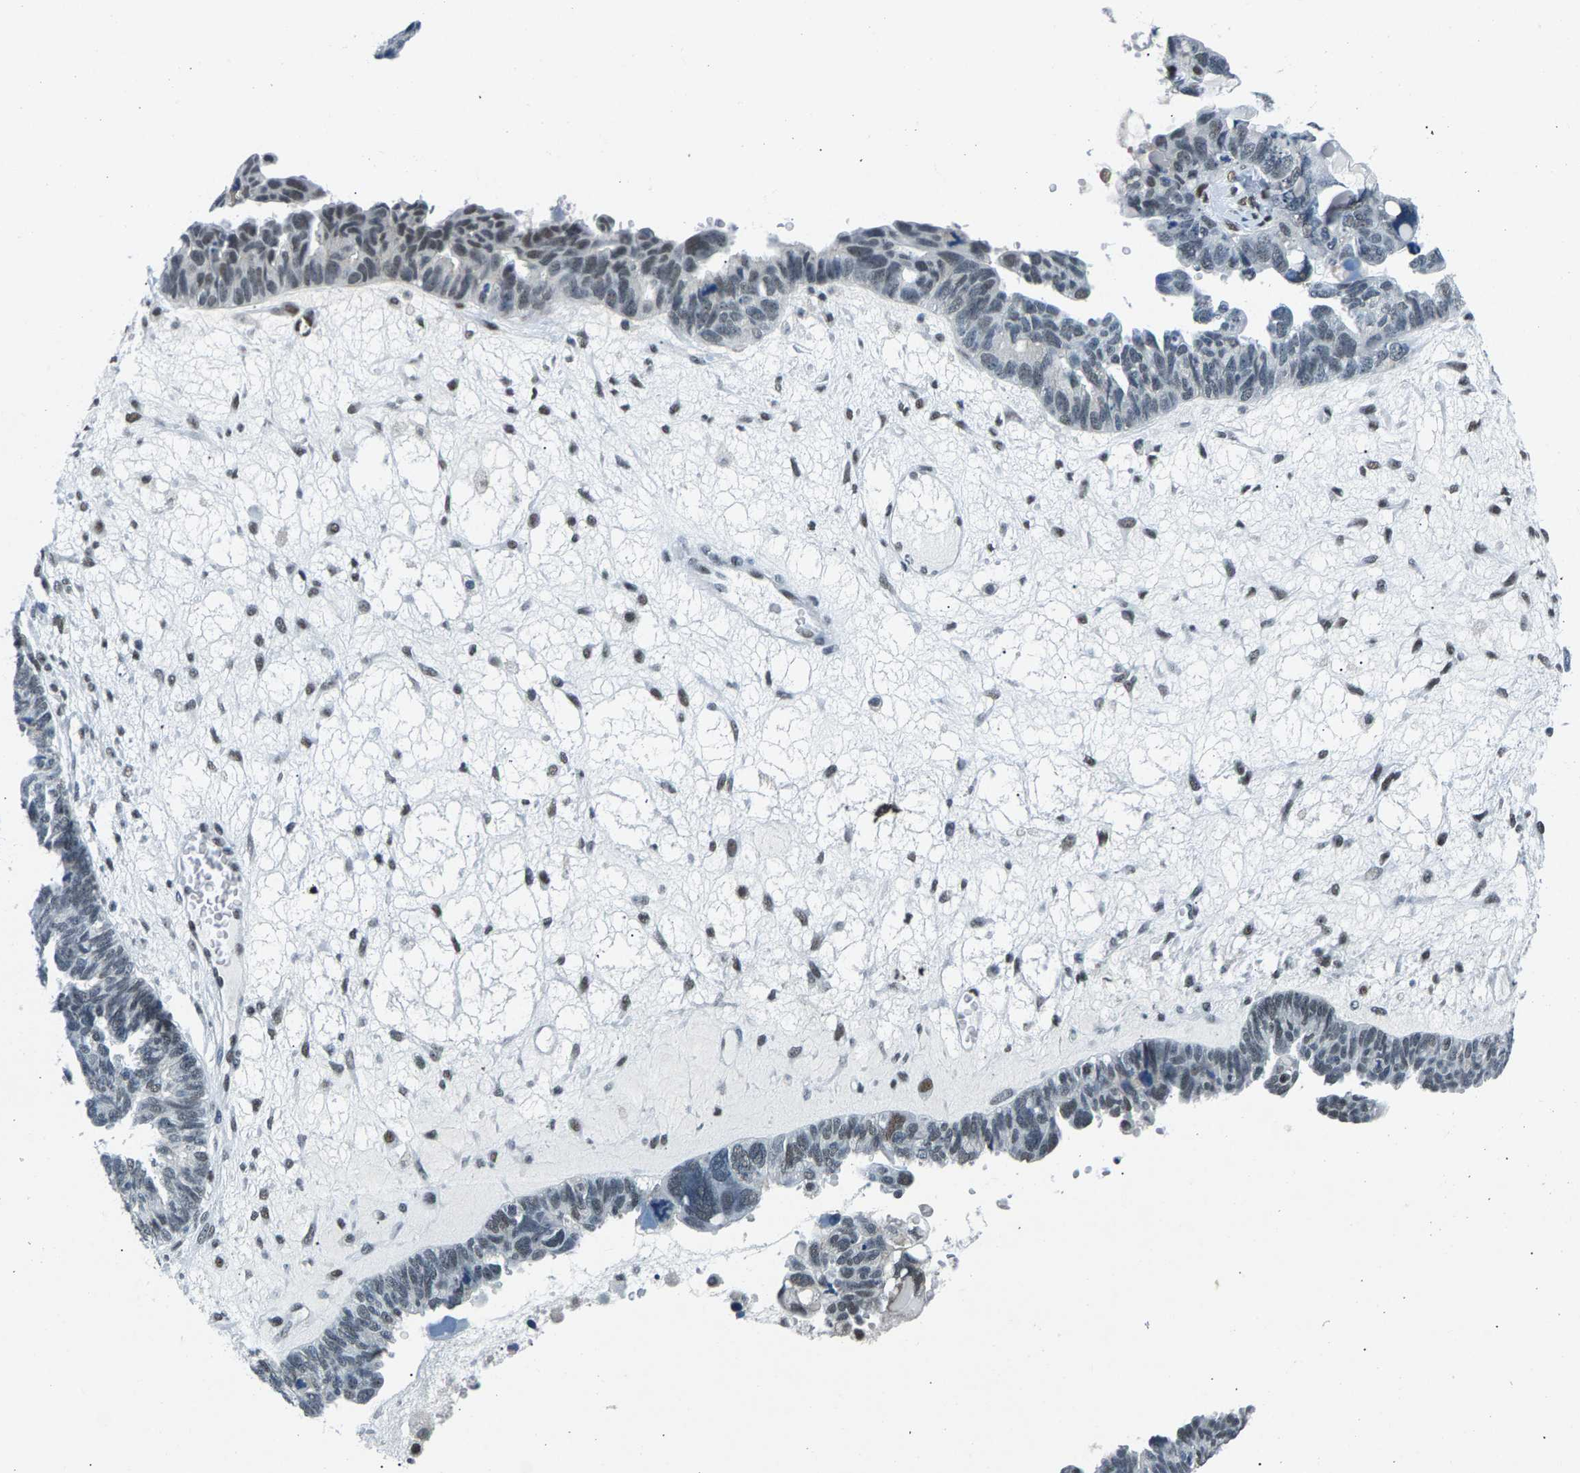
{"staining": {"intensity": "weak", "quantity": "<25%", "location": "nuclear"}, "tissue": "ovarian cancer", "cell_type": "Tumor cells", "image_type": "cancer", "snomed": [{"axis": "morphology", "description": "Cystadenocarcinoma, serous, NOS"}, {"axis": "topography", "description": "Ovary"}], "caption": "Image shows no significant protein positivity in tumor cells of serous cystadenocarcinoma (ovarian).", "gene": "ATF2", "patient": {"sex": "female", "age": 79}}